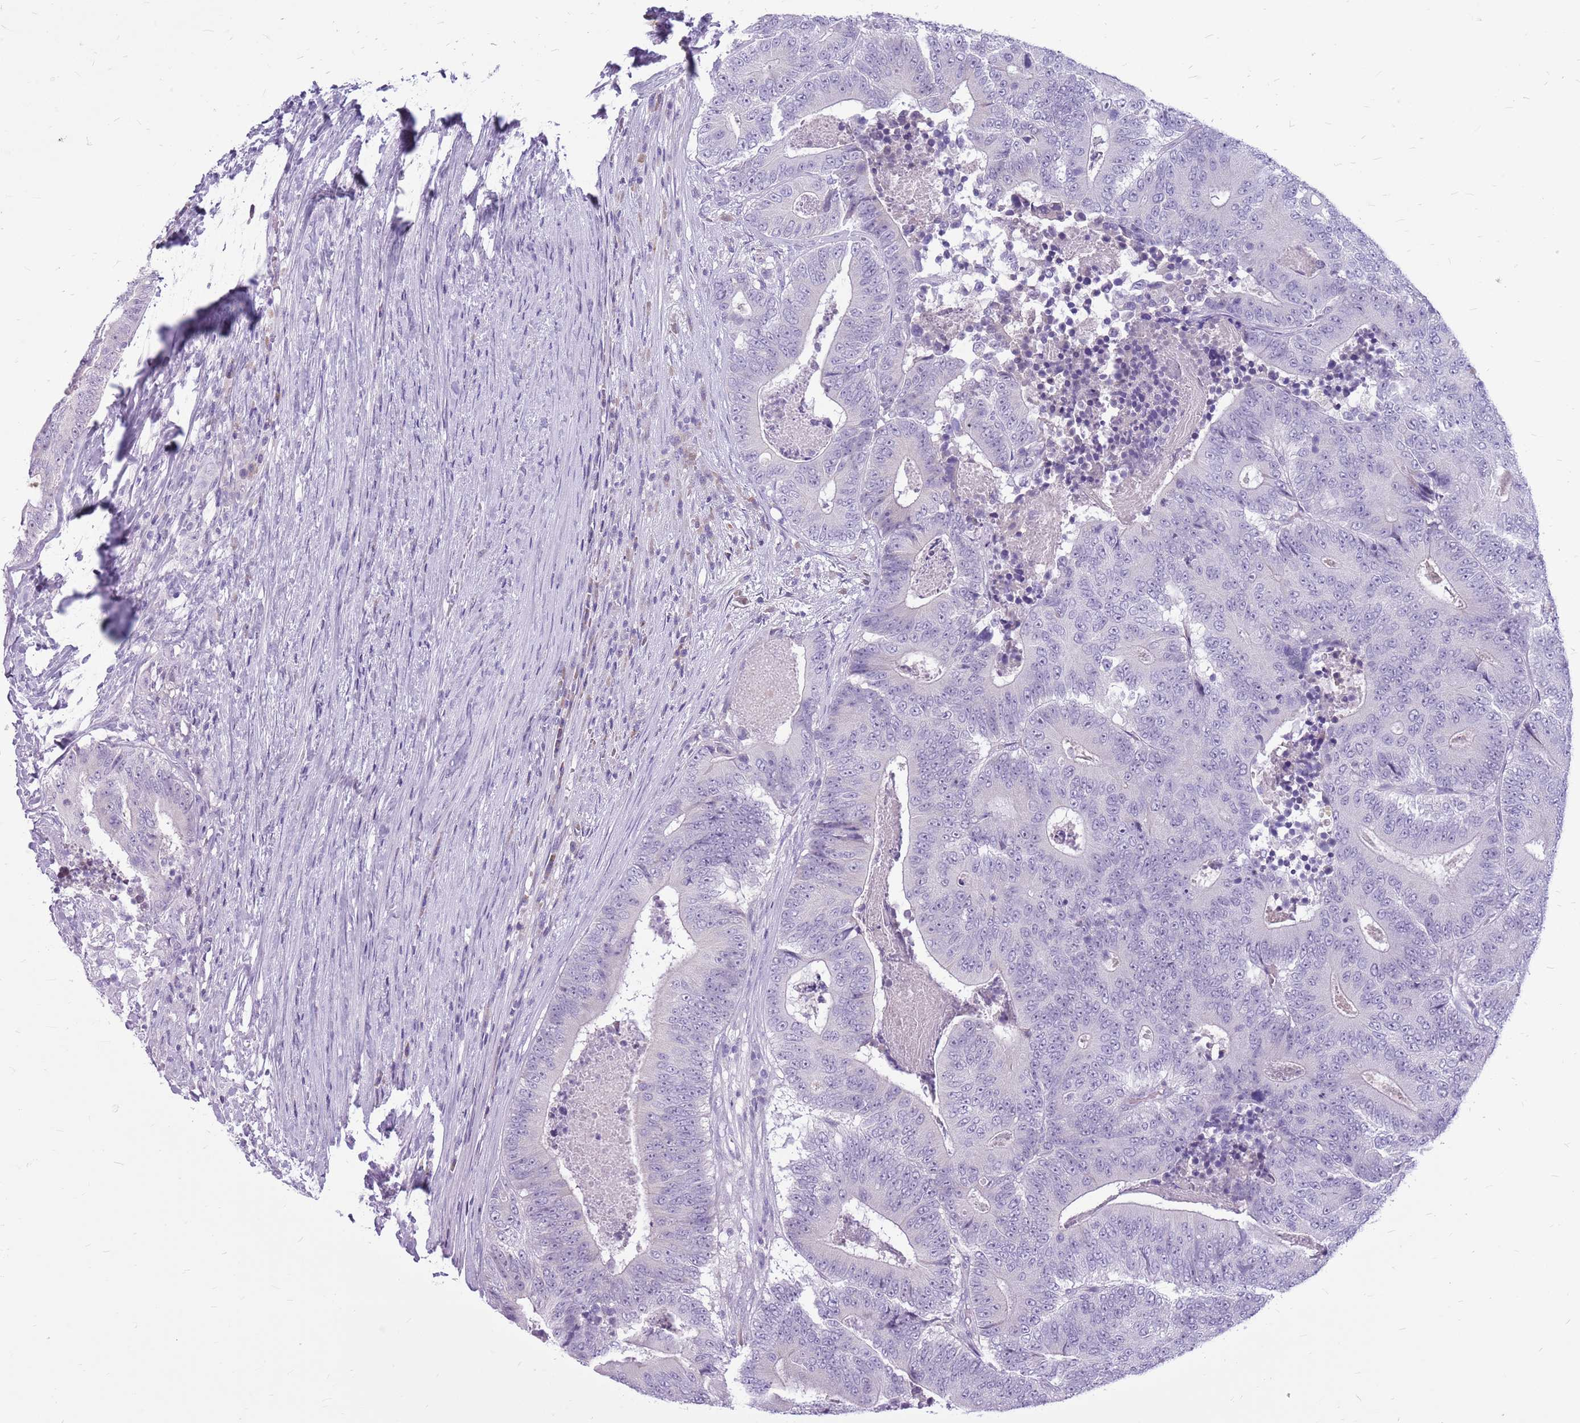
{"staining": {"intensity": "negative", "quantity": "none", "location": "none"}, "tissue": "colorectal cancer", "cell_type": "Tumor cells", "image_type": "cancer", "snomed": [{"axis": "morphology", "description": "Adenocarcinoma, NOS"}, {"axis": "topography", "description": "Colon"}], "caption": "Immunohistochemical staining of human colorectal cancer (adenocarcinoma) shows no significant staining in tumor cells.", "gene": "ZNF425", "patient": {"sex": "male", "age": 83}}